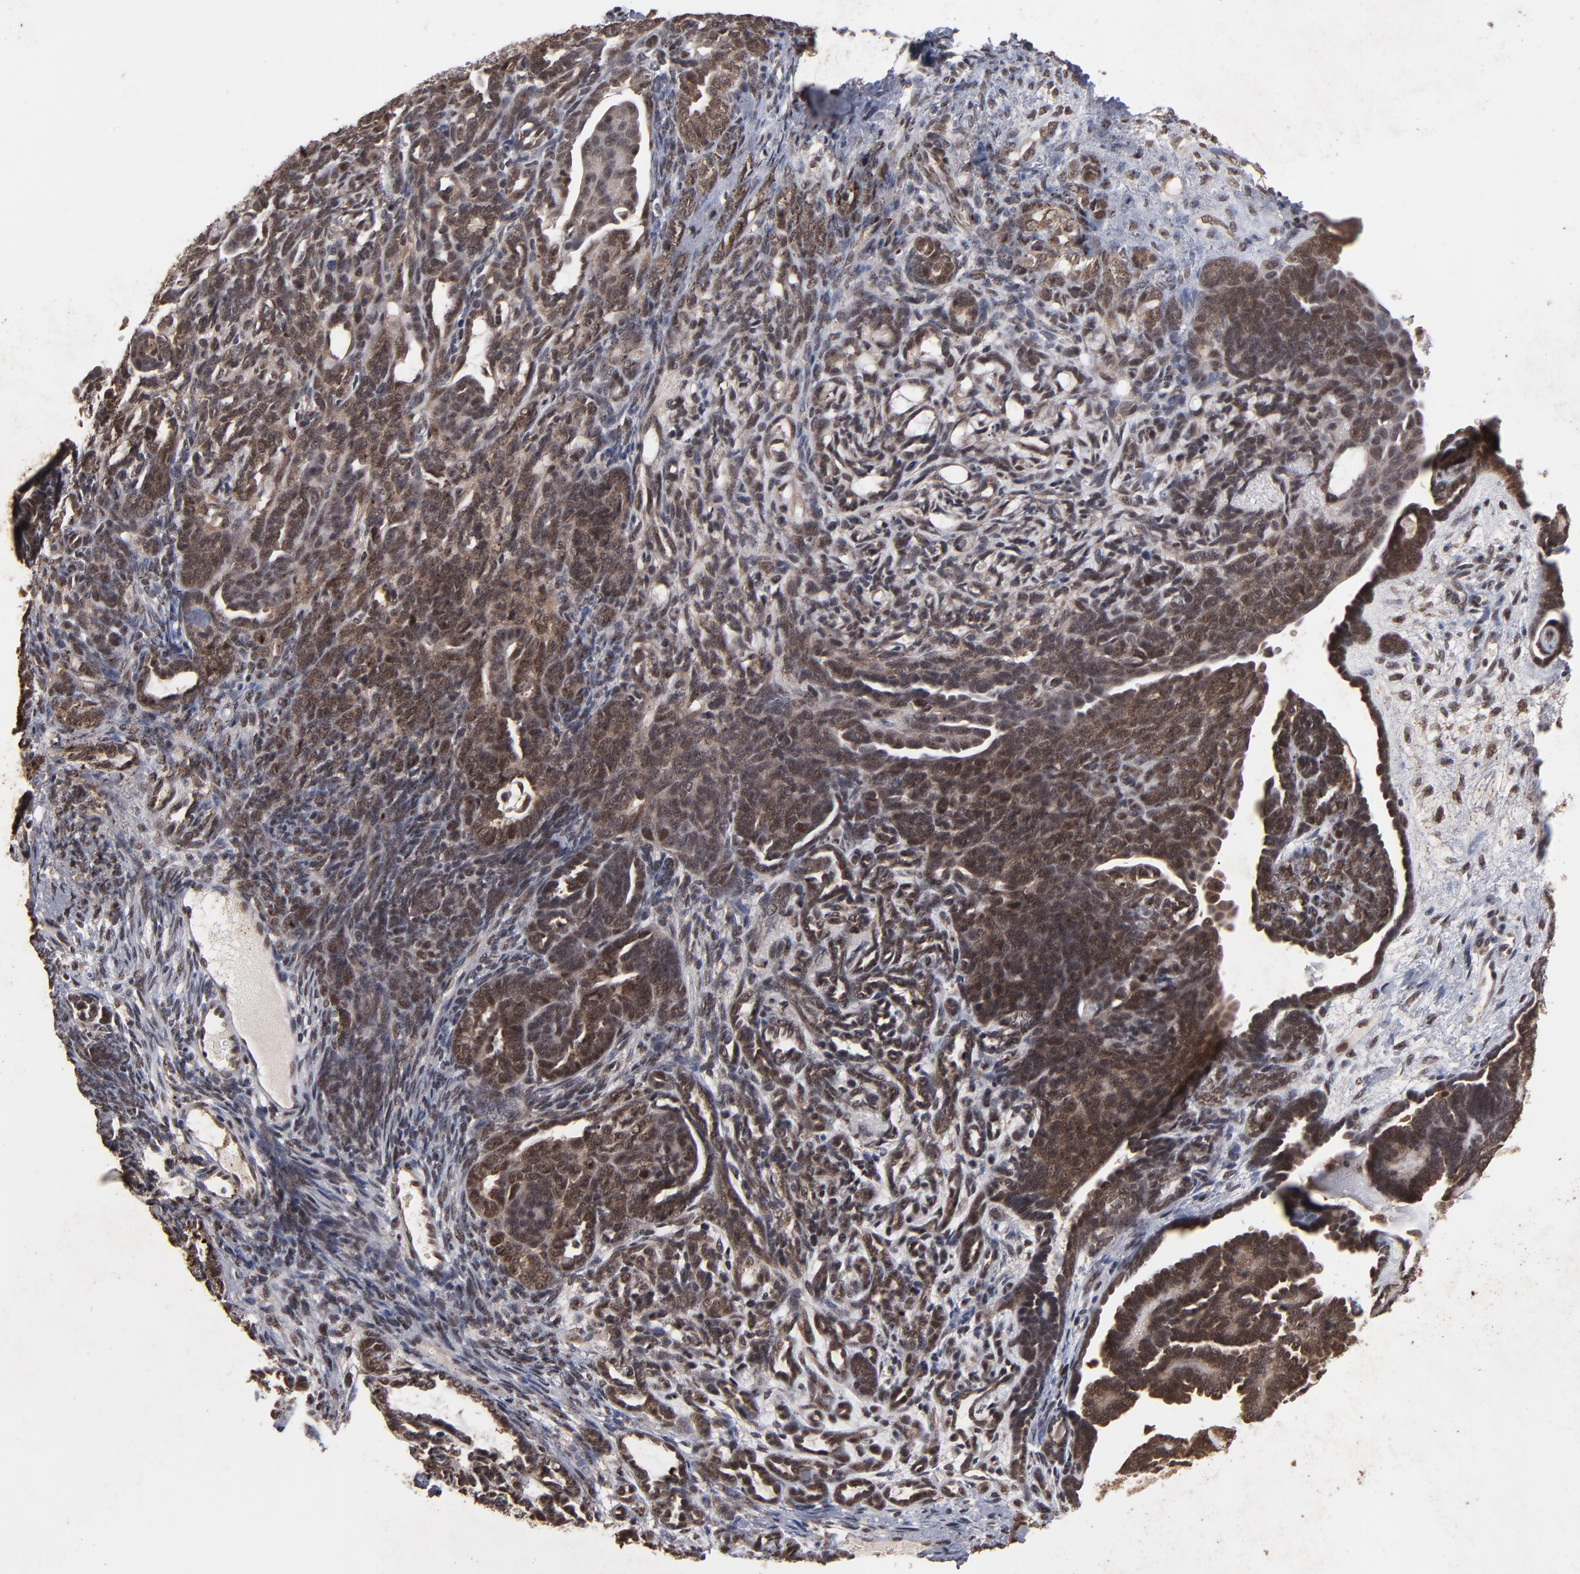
{"staining": {"intensity": "moderate", "quantity": ">75%", "location": "nuclear"}, "tissue": "endometrial cancer", "cell_type": "Tumor cells", "image_type": "cancer", "snomed": [{"axis": "morphology", "description": "Neoplasm, malignant, NOS"}, {"axis": "topography", "description": "Endometrium"}], "caption": "Protein expression analysis of endometrial cancer exhibits moderate nuclear staining in approximately >75% of tumor cells.", "gene": "HUWE1", "patient": {"sex": "female", "age": 74}}